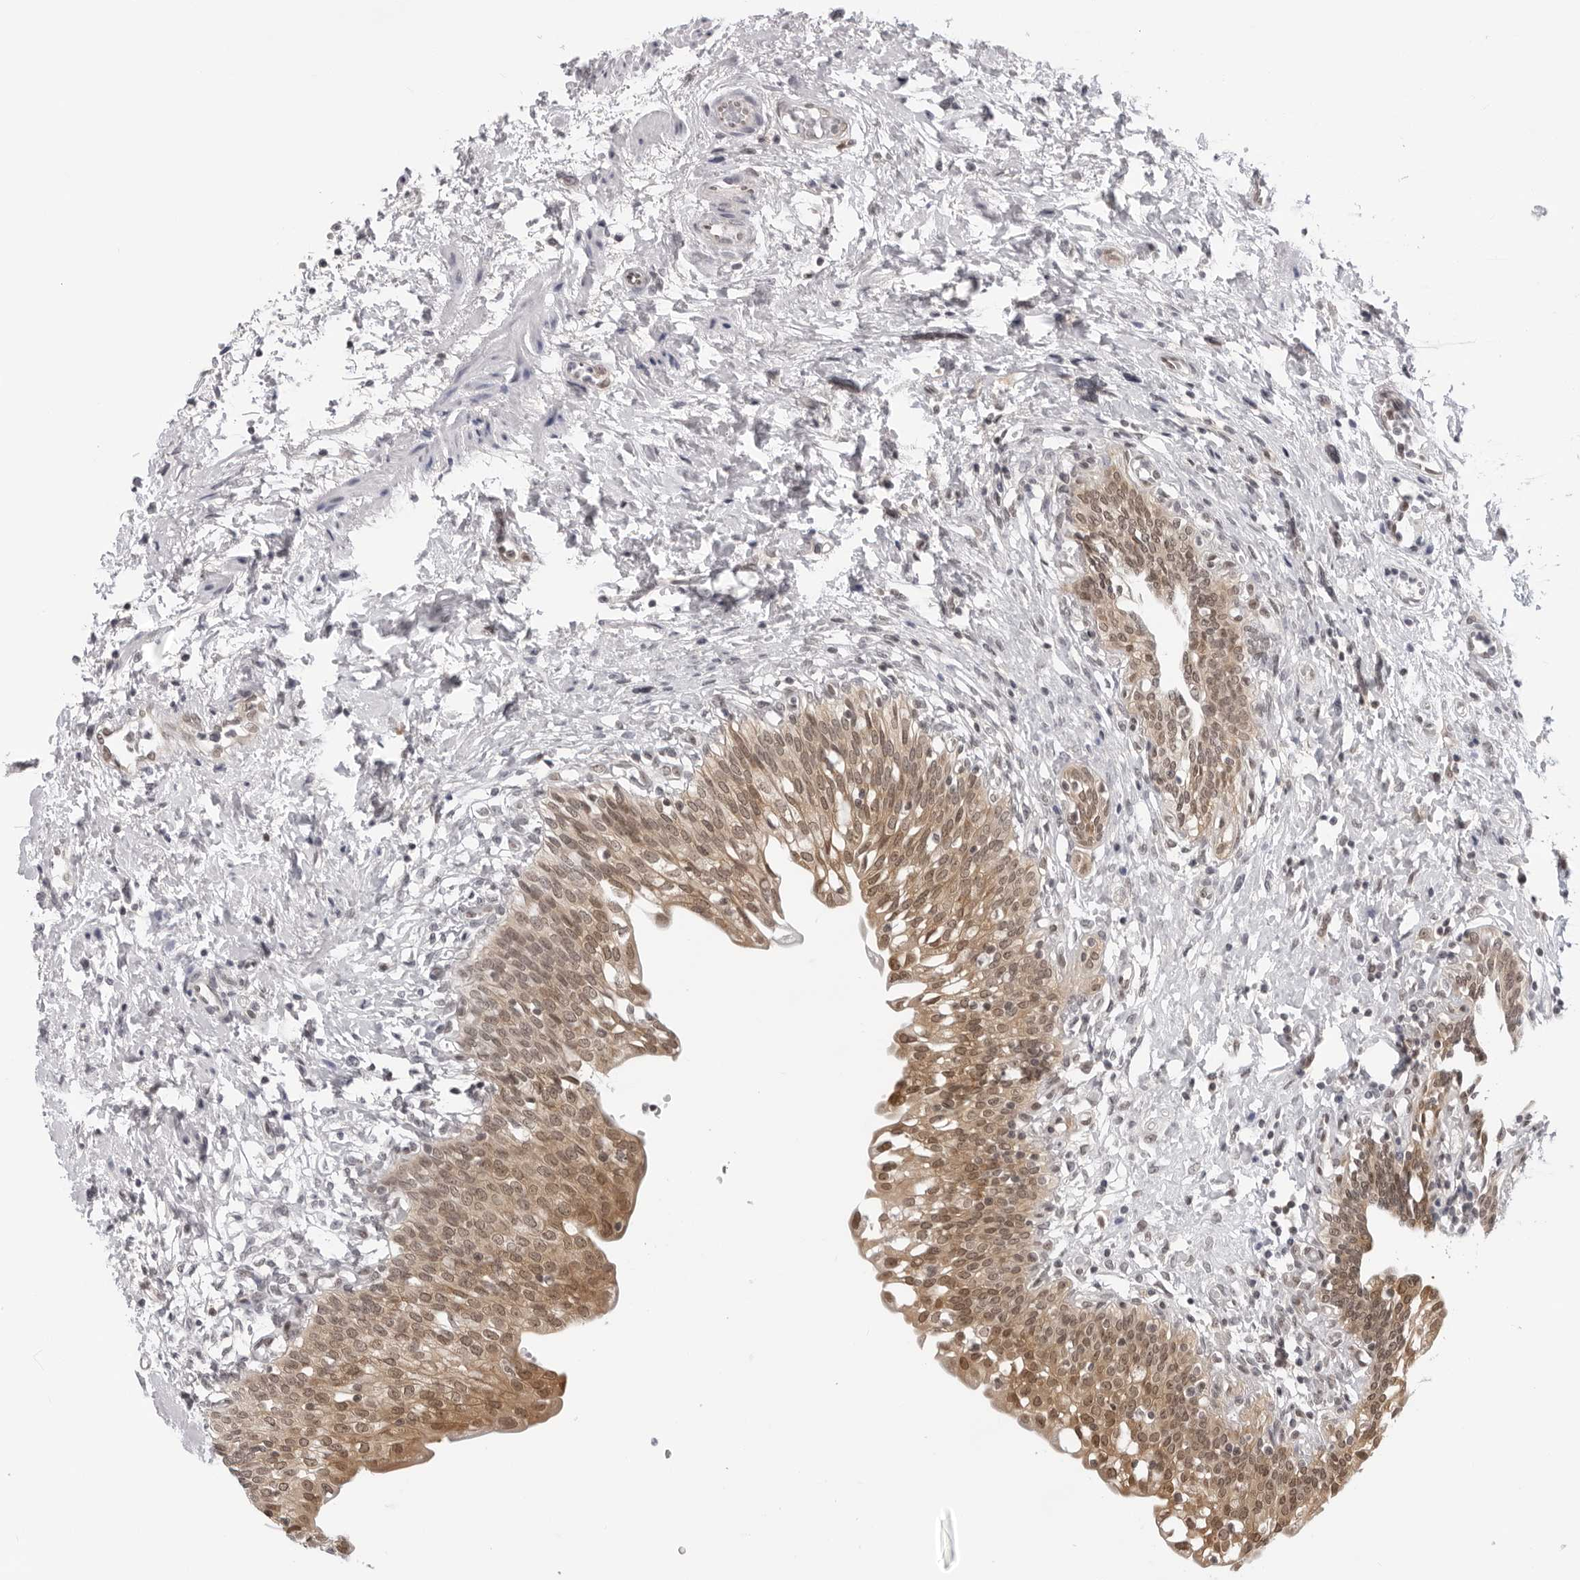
{"staining": {"intensity": "moderate", "quantity": ">75%", "location": "cytoplasmic/membranous"}, "tissue": "urinary bladder", "cell_type": "Urothelial cells", "image_type": "normal", "snomed": [{"axis": "morphology", "description": "Normal tissue, NOS"}, {"axis": "topography", "description": "Urinary bladder"}], "caption": "Immunohistochemistry (IHC) histopathology image of unremarkable urinary bladder: human urinary bladder stained using immunohistochemistry (IHC) displays medium levels of moderate protein expression localized specifically in the cytoplasmic/membranous of urothelial cells, appearing as a cytoplasmic/membranous brown color.", "gene": "CASP7", "patient": {"sex": "male", "age": 55}}